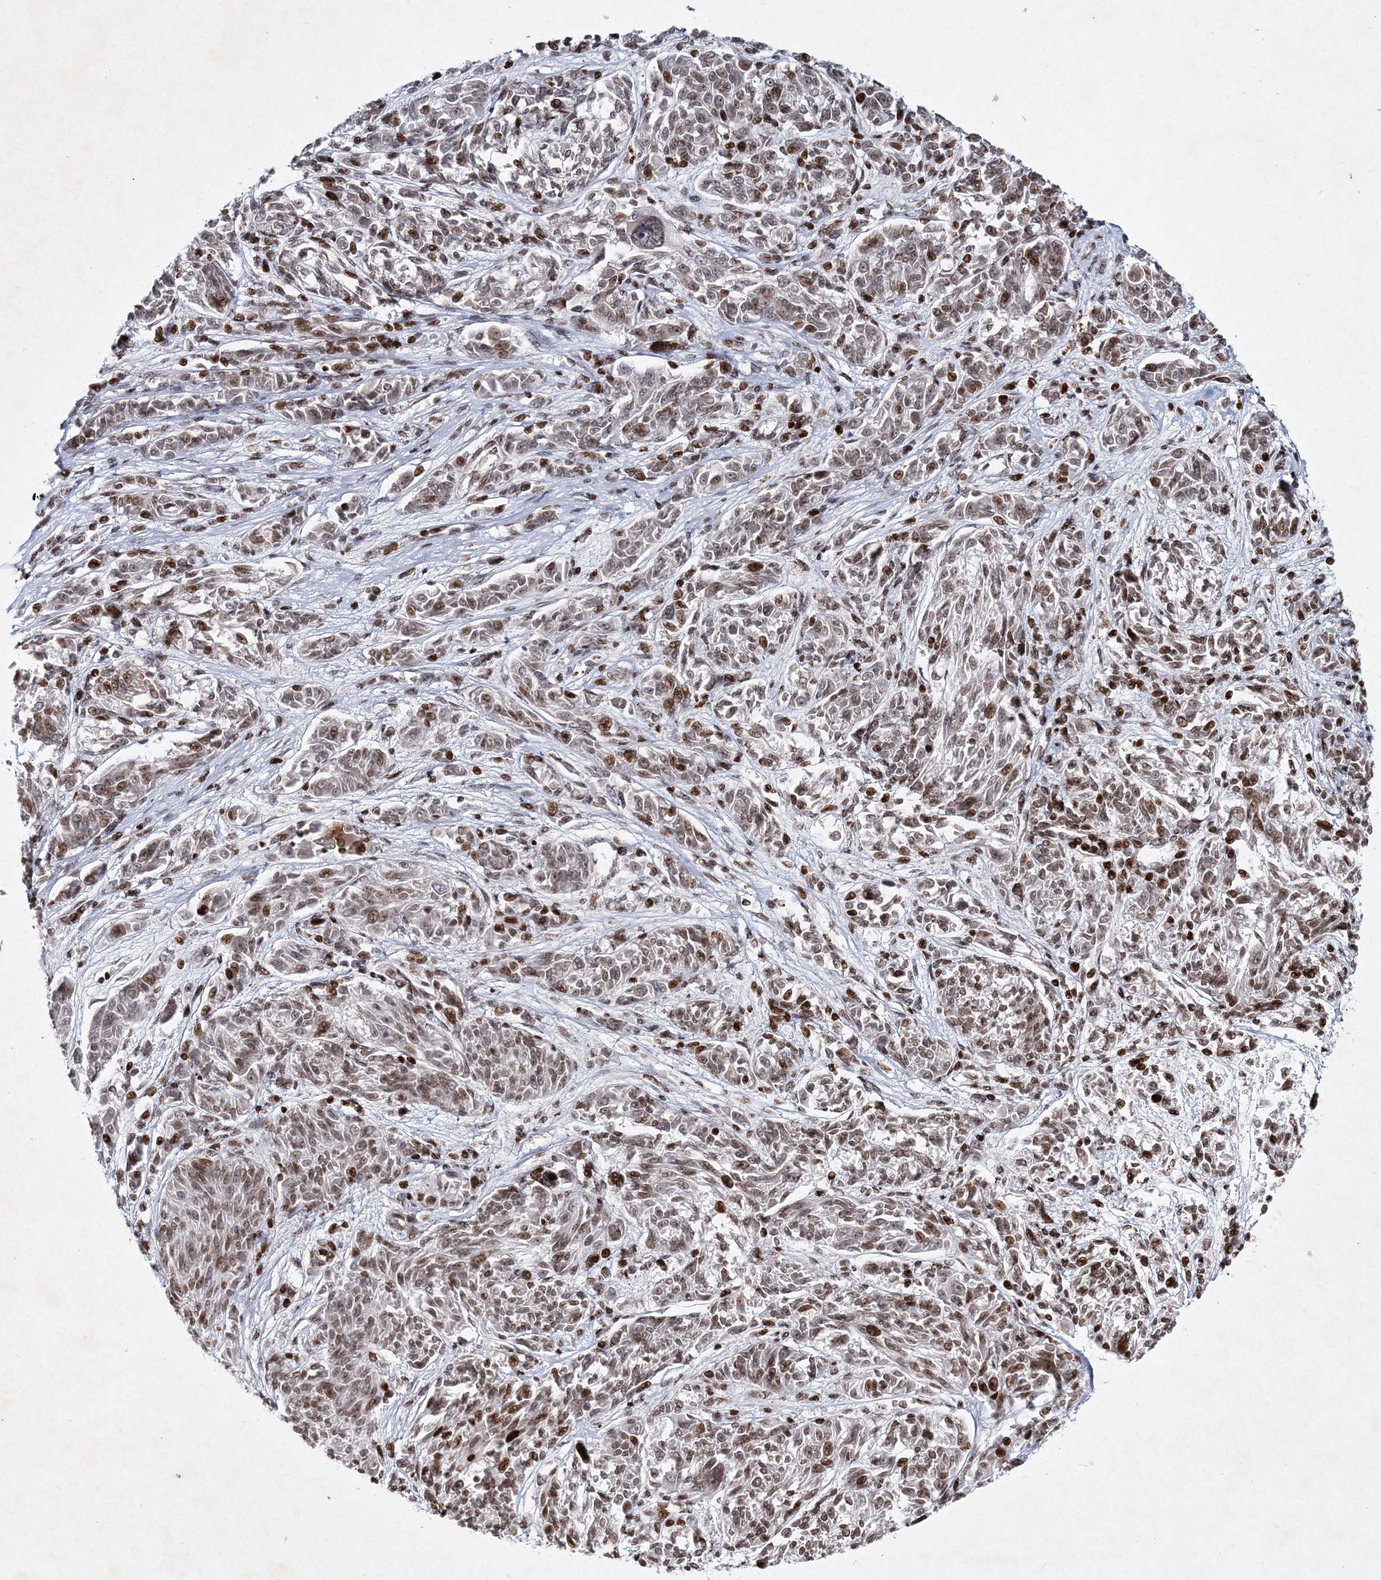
{"staining": {"intensity": "moderate", "quantity": "25%-75%", "location": "nuclear"}, "tissue": "melanoma", "cell_type": "Tumor cells", "image_type": "cancer", "snomed": [{"axis": "morphology", "description": "Malignant melanoma, NOS"}, {"axis": "topography", "description": "Skin"}], "caption": "Human melanoma stained with a protein marker reveals moderate staining in tumor cells.", "gene": "SMIM29", "patient": {"sex": "male", "age": 53}}